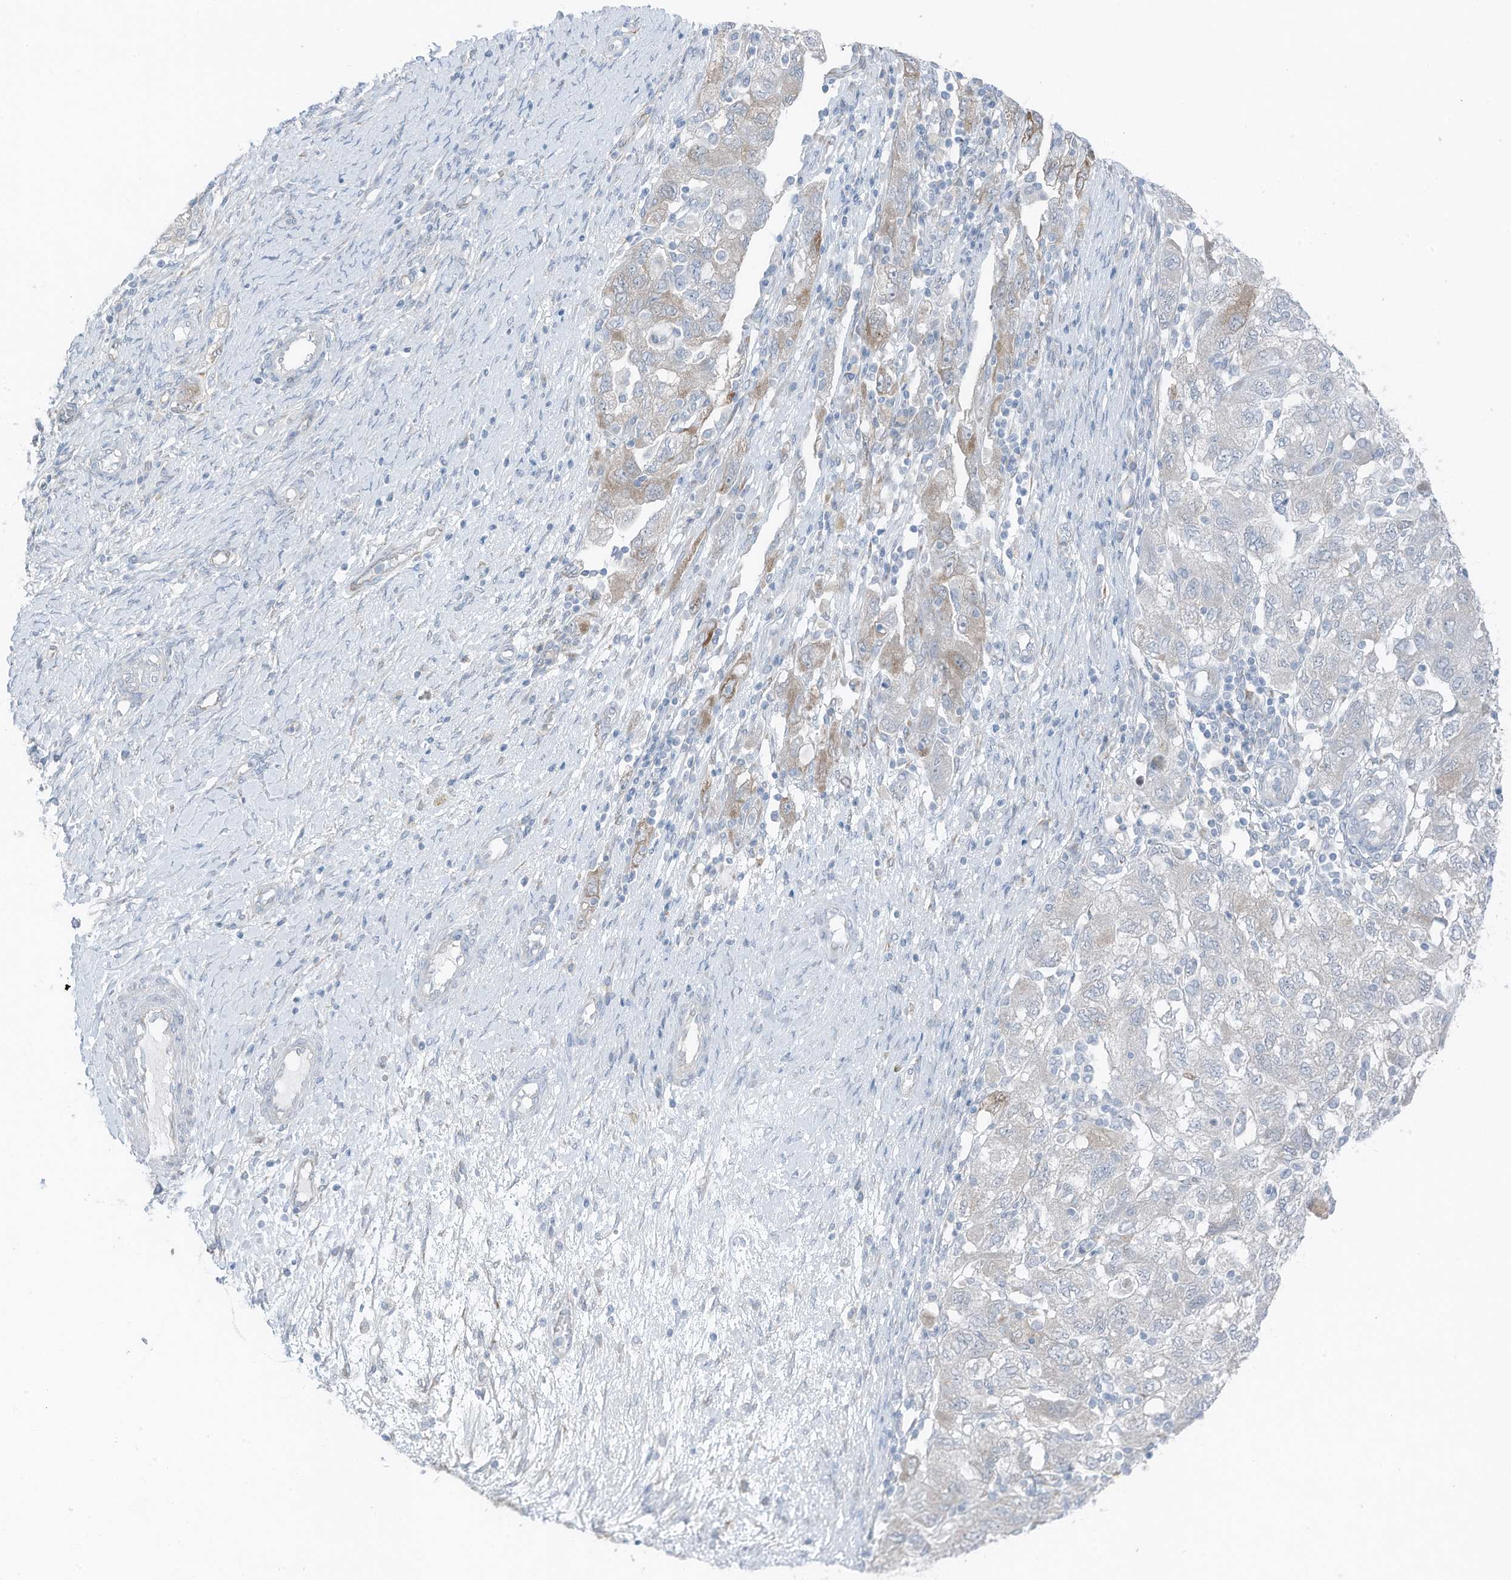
{"staining": {"intensity": "negative", "quantity": "none", "location": "none"}, "tissue": "ovarian cancer", "cell_type": "Tumor cells", "image_type": "cancer", "snomed": [{"axis": "morphology", "description": "Carcinoma, NOS"}, {"axis": "morphology", "description": "Cystadenocarcinoma, serous, NOS"}, {"axis": "topography", "description": "Ovary"}], "caption": "The micrograph shows no significant expression in tumor cells of carcinoma (ovarian).", "gene": "ARHGEF33", "patient": {"sex": "female", "age": 69}}